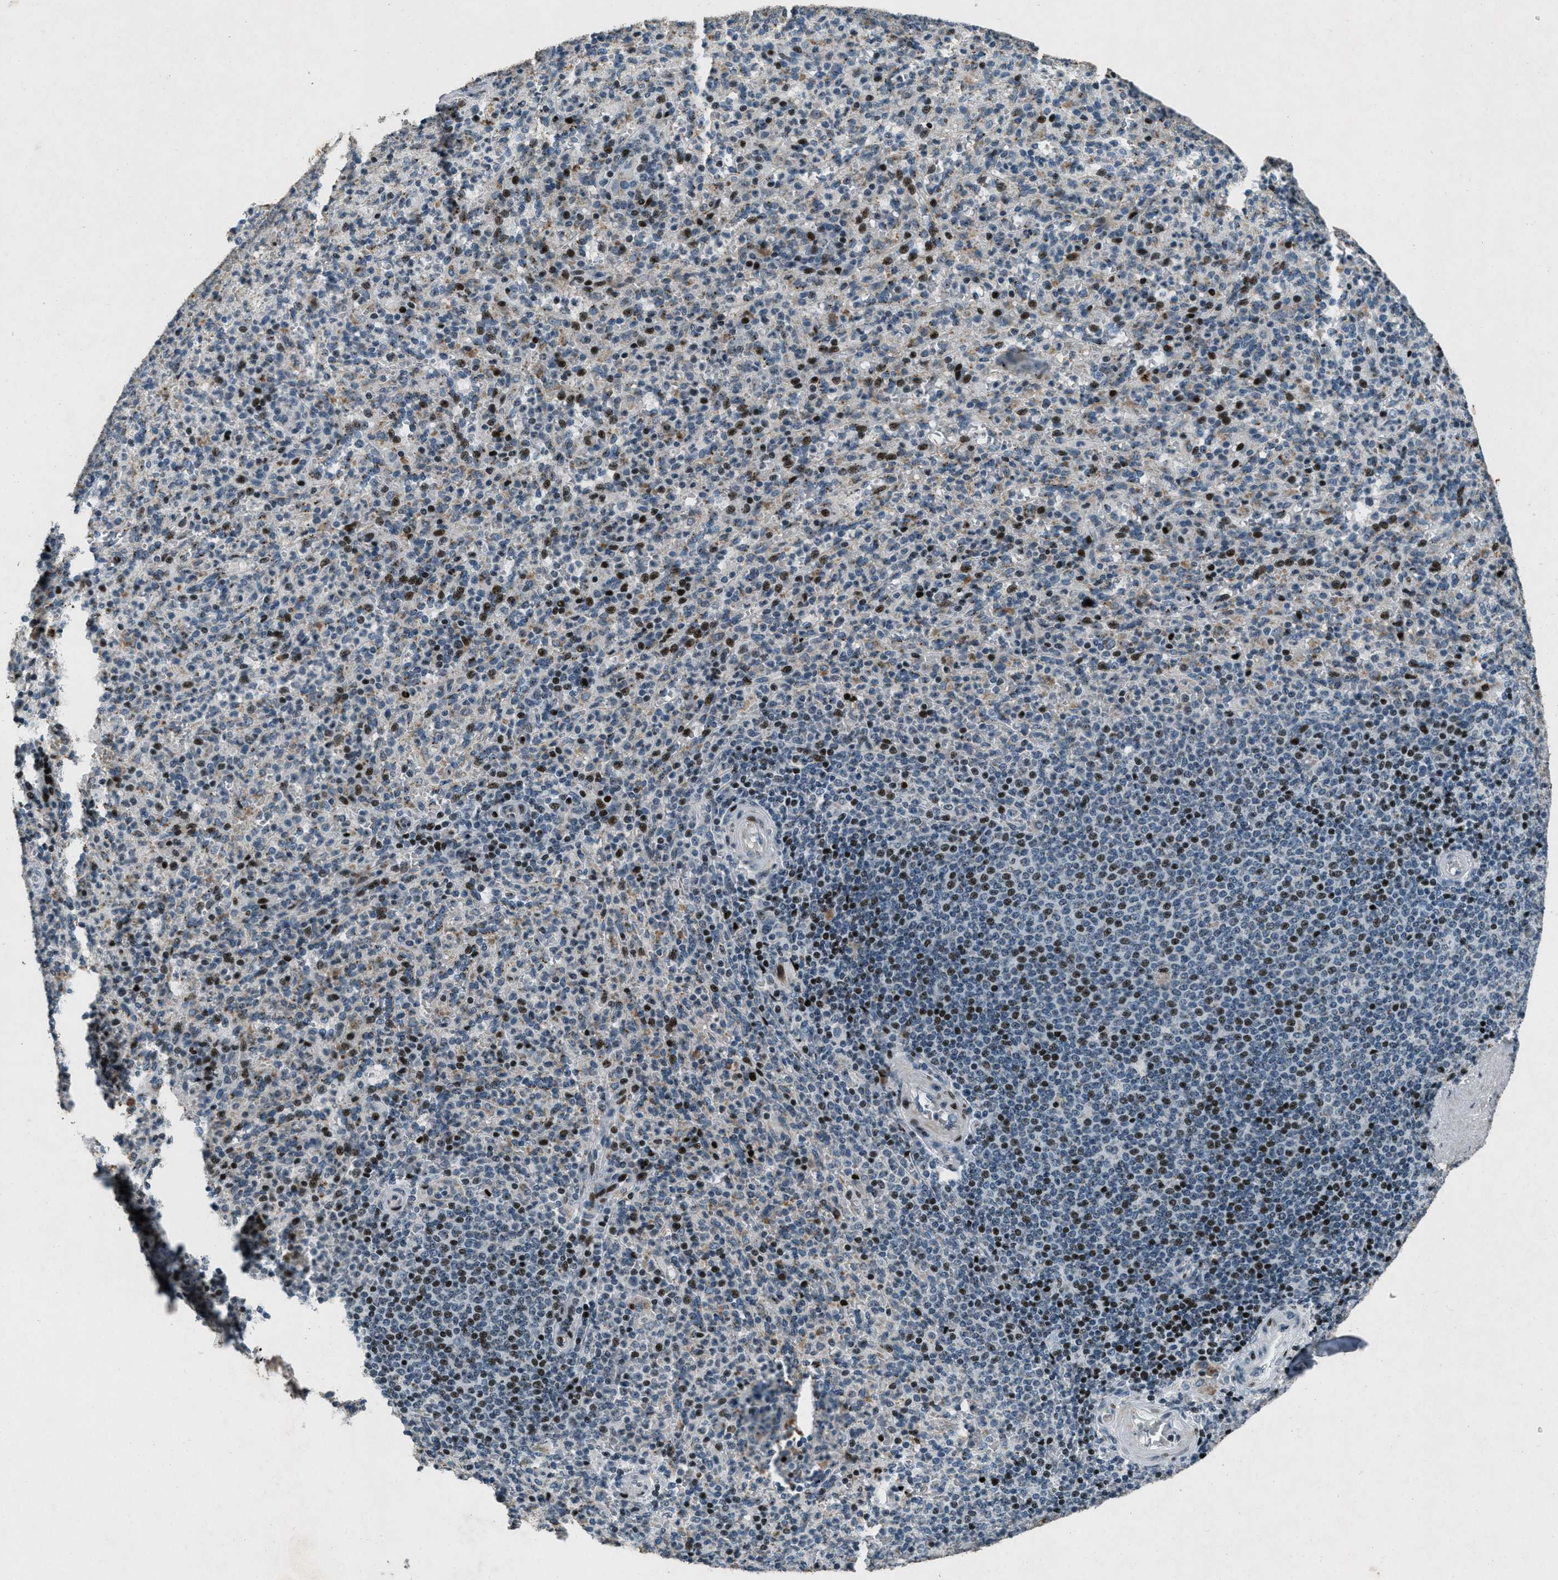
{"staining": {"intensity": "strong", "quantity": "<25%", "location": "nuclear"}, "tissue": "spleen", "cell_type": "Cells in red pulp", "image_type": "normal", "snomed": [{"axis": "morphology", "description": "Normal tissue, NOS"}, {"axis": "topography", "description": "Spleen"}], "caption": "Protein analysis of unremarkable spleen shows strong nuclear positivity in approximately <25% of cells in red pulp.", "gene": "GPC6", "patient": {"sex": "male", "age": 36}}